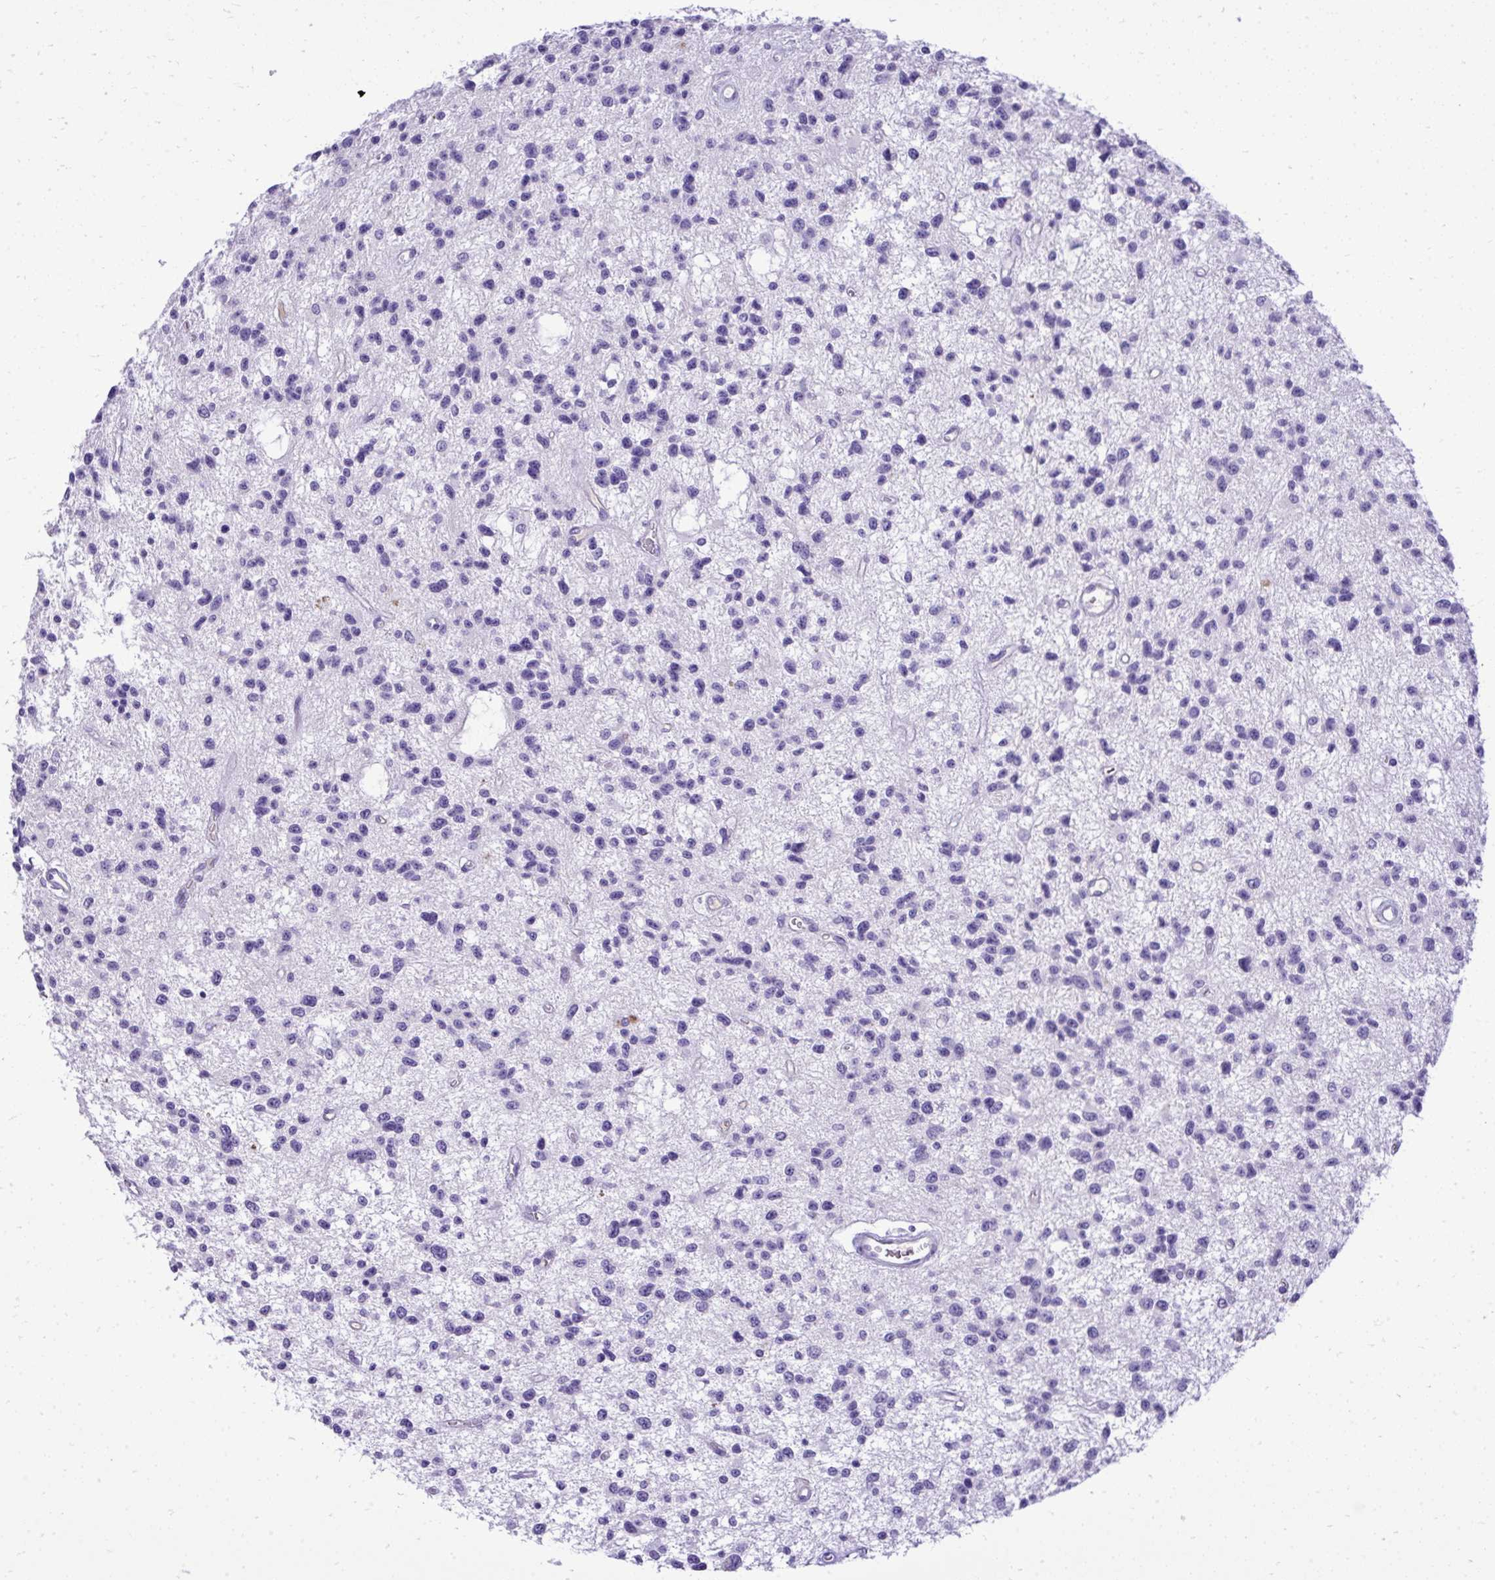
{"staining": {"intensity": "negative", "quantity": "none", "location": "none"}, "tissue": "glioma", "cell_type": "Tumor cells", "image_type": "cancer", "snomed": [{"axis": "morphology", "description": "Glioma, malignant, Low grade"}, {"axis": "topography", "description": "Brain"}], "caption": "Immunohistochemical staining of human glioma exhibits no significant positivity in tumor cells. (DAB IHC, high magnification).", "gene": "ST6GALNAC3", "patient": {"sex": "male", "age": 43}}